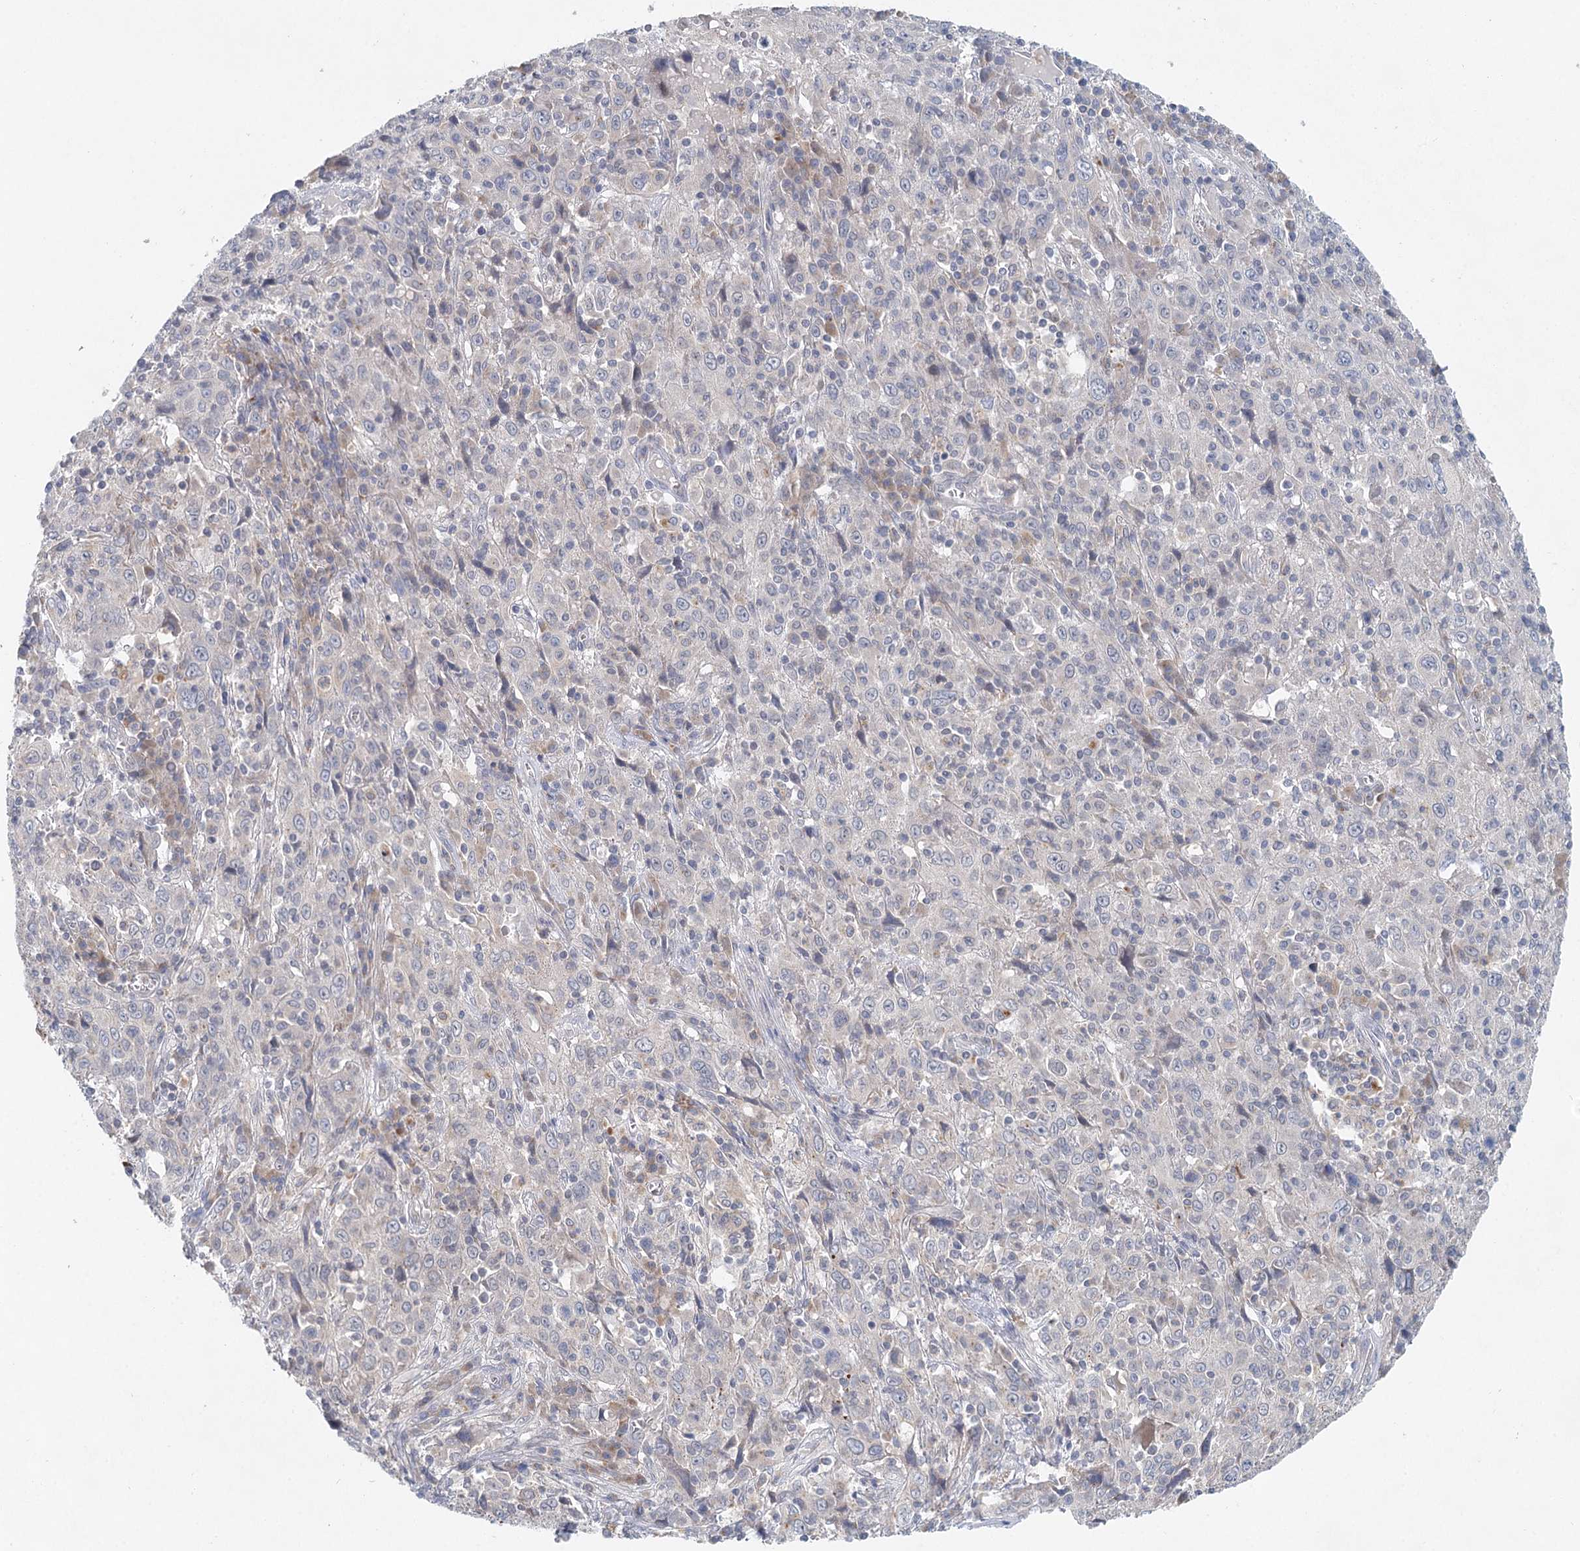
{"staining": {"intensity": "negative", "quantity": "none", "location": "none"}, "tissue": "cervical cancer", "cell_type": "Tumor cells", "image_type": "cancer", "snomed": [{"axis": "morphology", "description": "Squamous cell carcinoma, NOS"}, {"axis": "topography", "description": "Cervix"}], "caption": "This histopathology image is of cervical cancer (squamous cell carcinoma) stained with immunohistochemistry (IHC) to label a protein in brown with the nuclei are counter-stained blue. There is no positivity in tumor cells.", "gene": "BLTP1", "patient": {"sex": "female", "age": 46}}